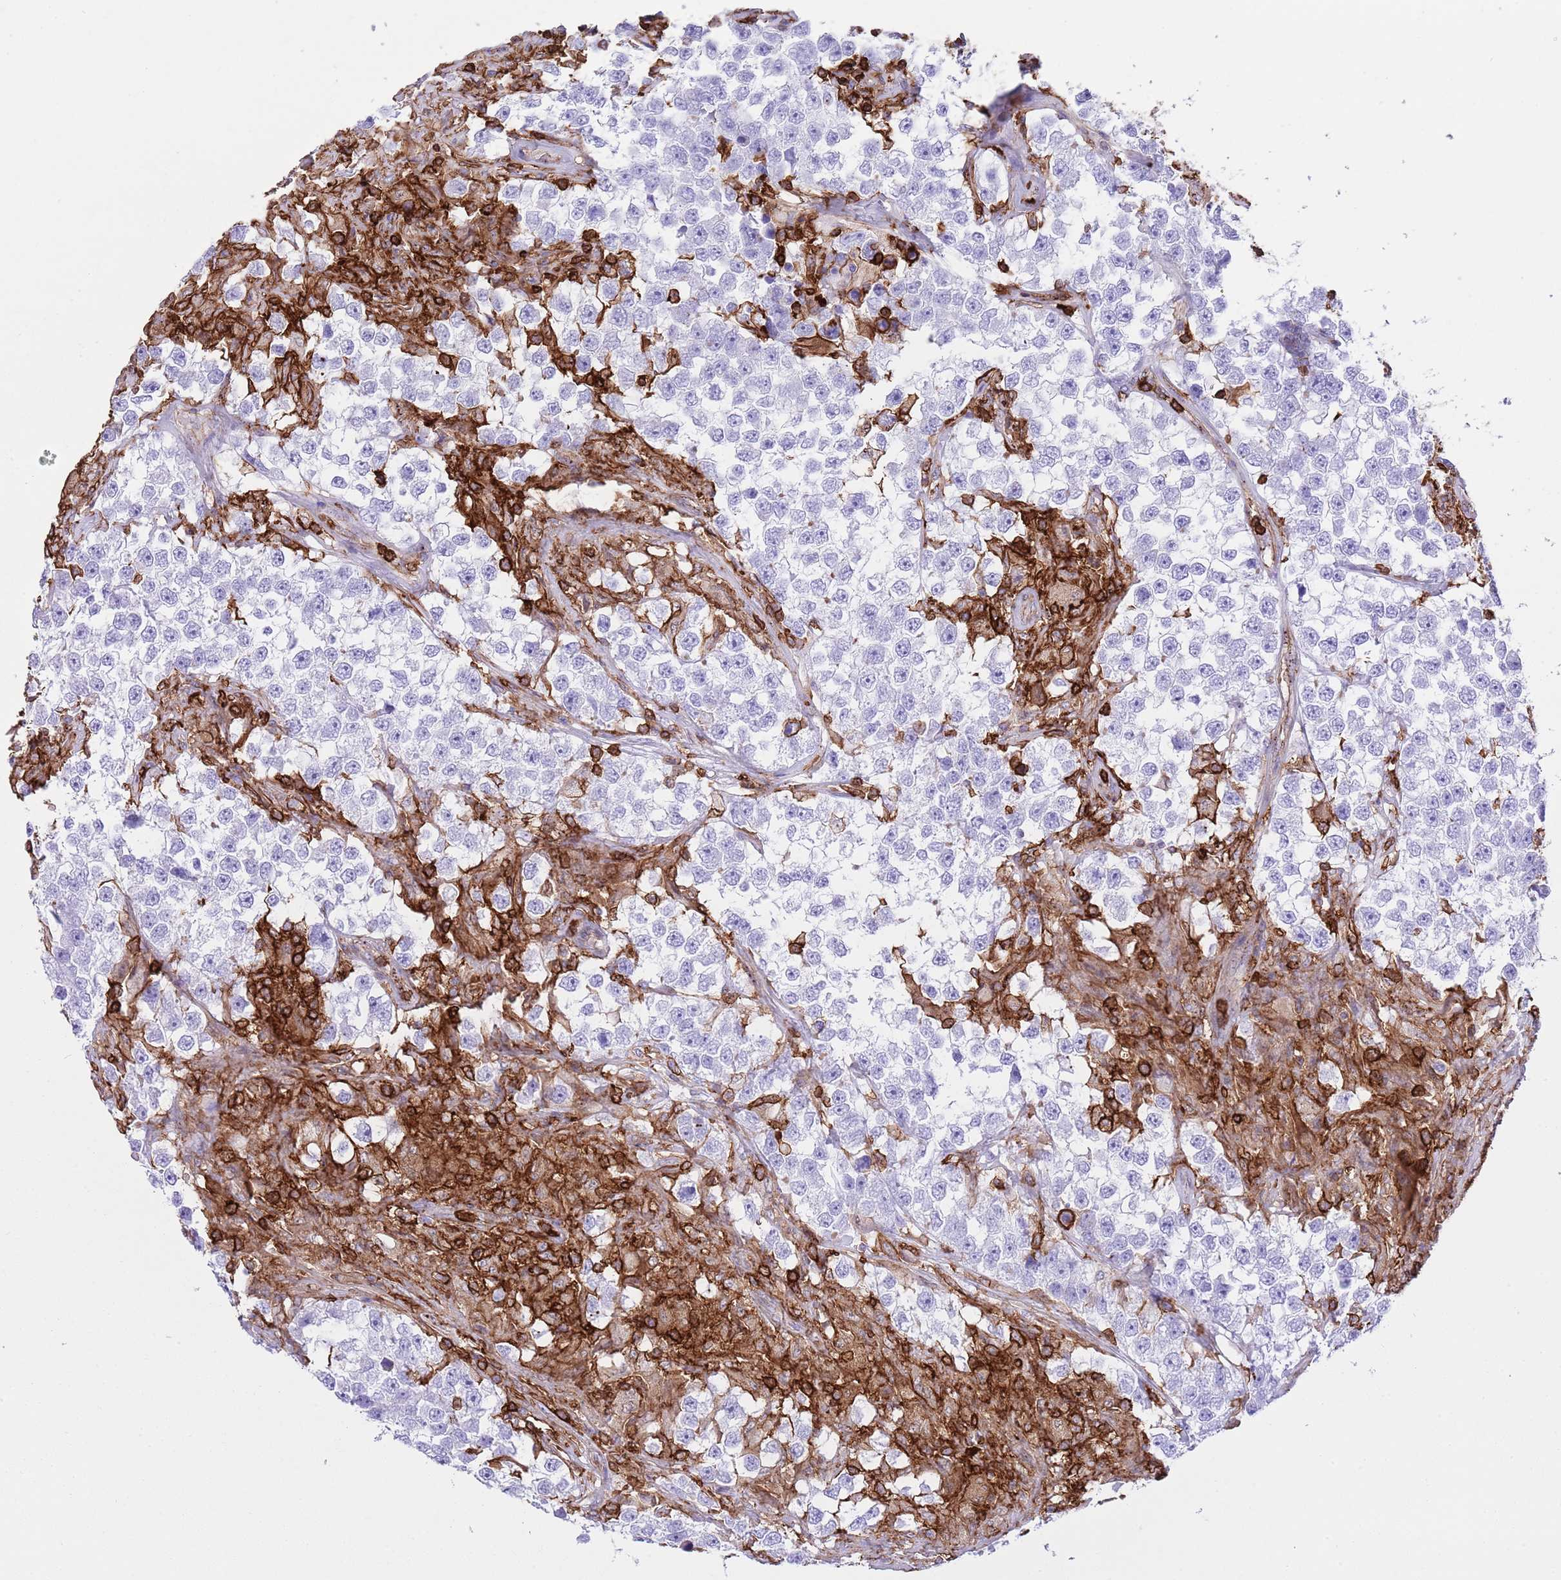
{"staining": {"intensity": "negative", "quantity": "none", "location": "none"}, "tissue": "testis cancer", "cell_type": "Tumor cells", "image_type": "cancer", "snomed": [{"axis": "morphology", "description": "Seminoma, NOS"}, {"axis": "topography", "description": "Testis"}], "caption": "Tumor cells show no significant protein expression in testis cancer (seminoma).", "gene": "EFHD2", "patient": {"sex": "male", "age": 46}}